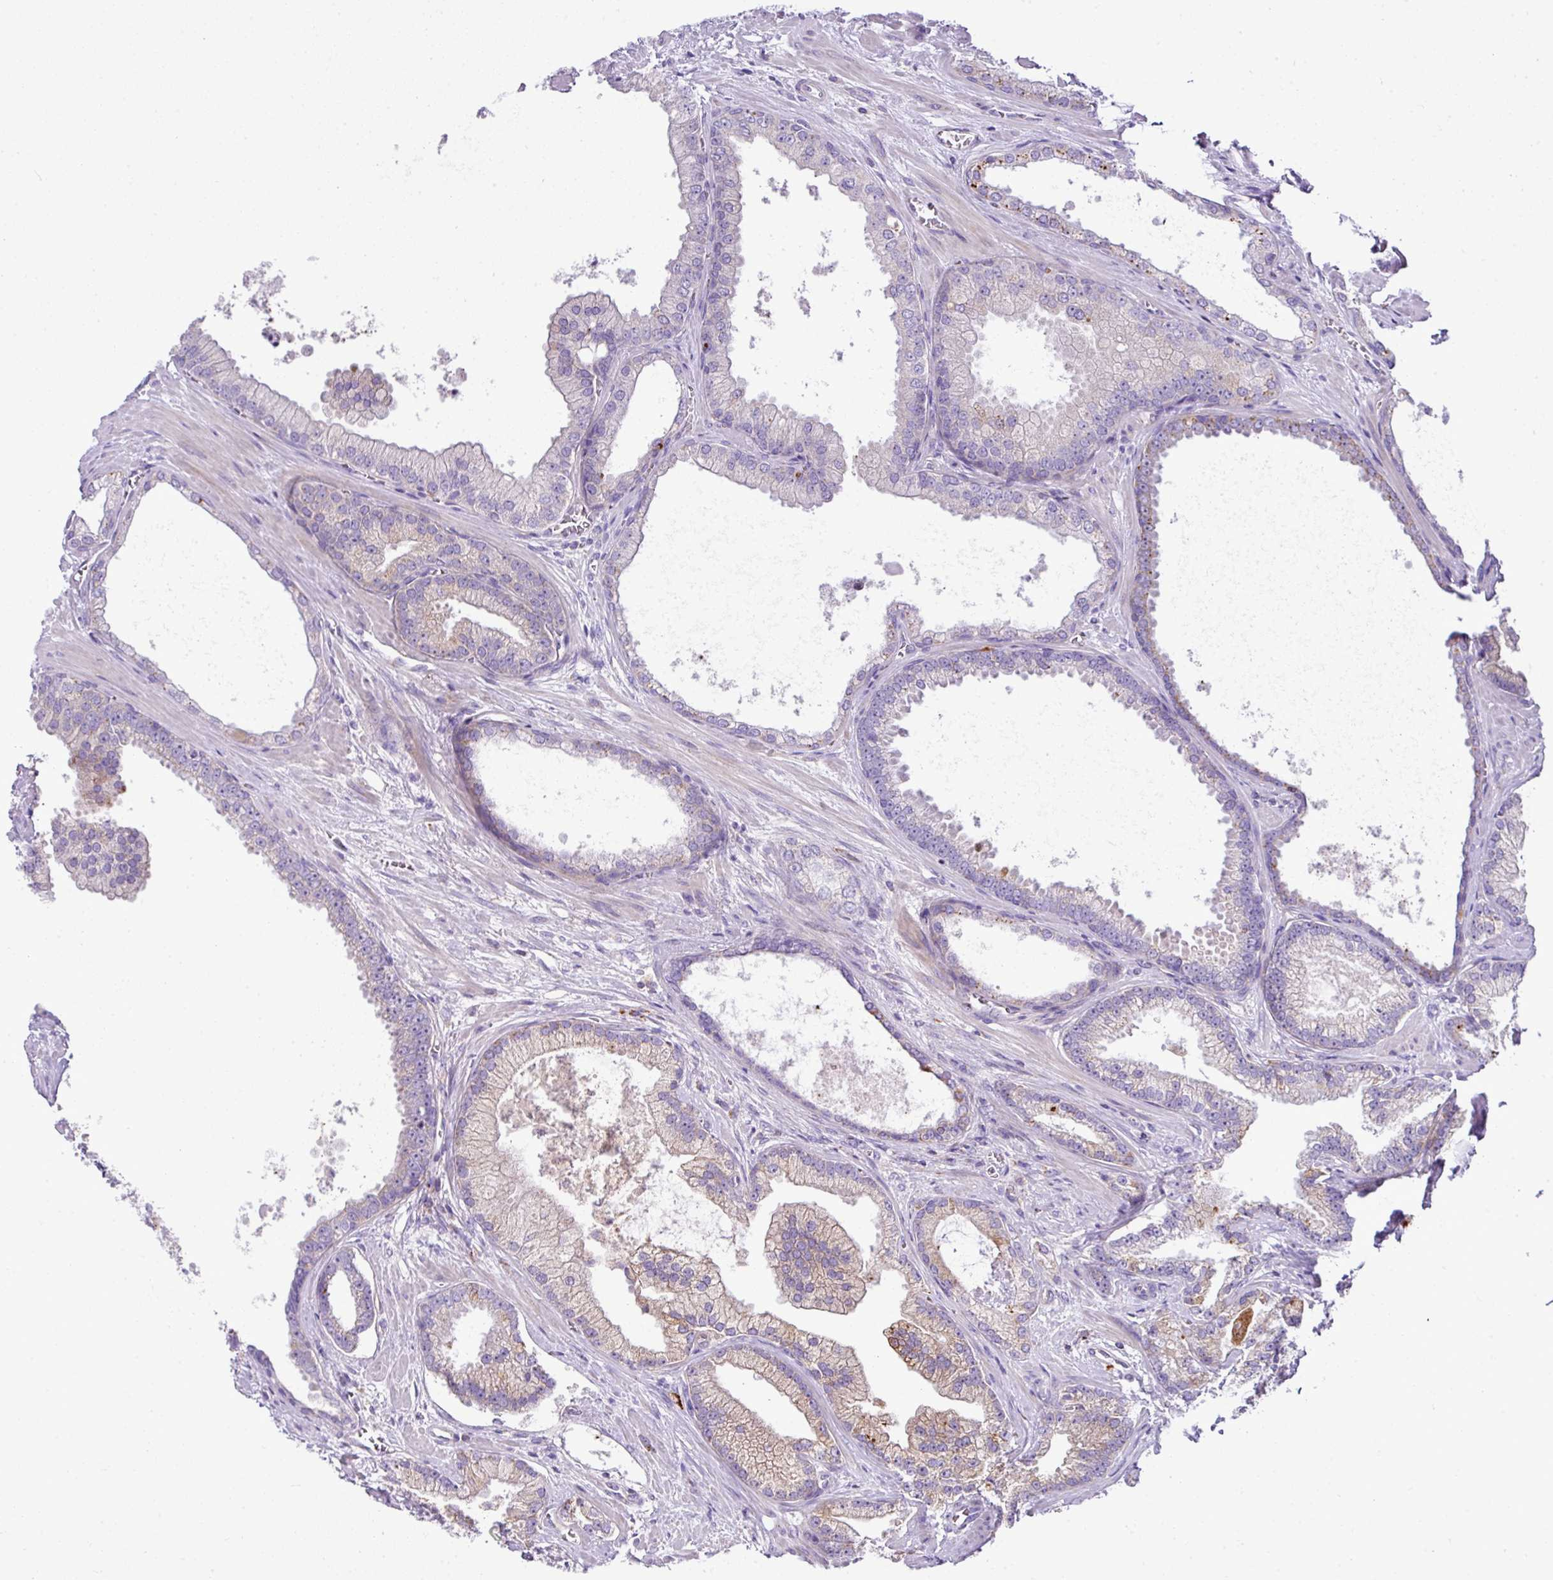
{"staining": {"intensity": "weak", "quantity": "<25%", "location": "cytoplasmic/membranous"}, "tissue": "prostate cancer", "cell_type": "Tumor cells", "image_type": "cancer", "snomed": [{"axis": "morphology", "description": "Adenocarcinoma, High grade"}, {"axis": "topography", "description": "Prostate"}], "caption": "Immunohistochemistry (IHC) micrograph of neoplastic tissue: human prostate high-grade adenocarcinoma stained with DAB (3,3'-diaminobenzidine) shows no significant protein positivity in tumor cells.", "gene": "PGAP4", "patient": {"sex": "male", "age": 68}}